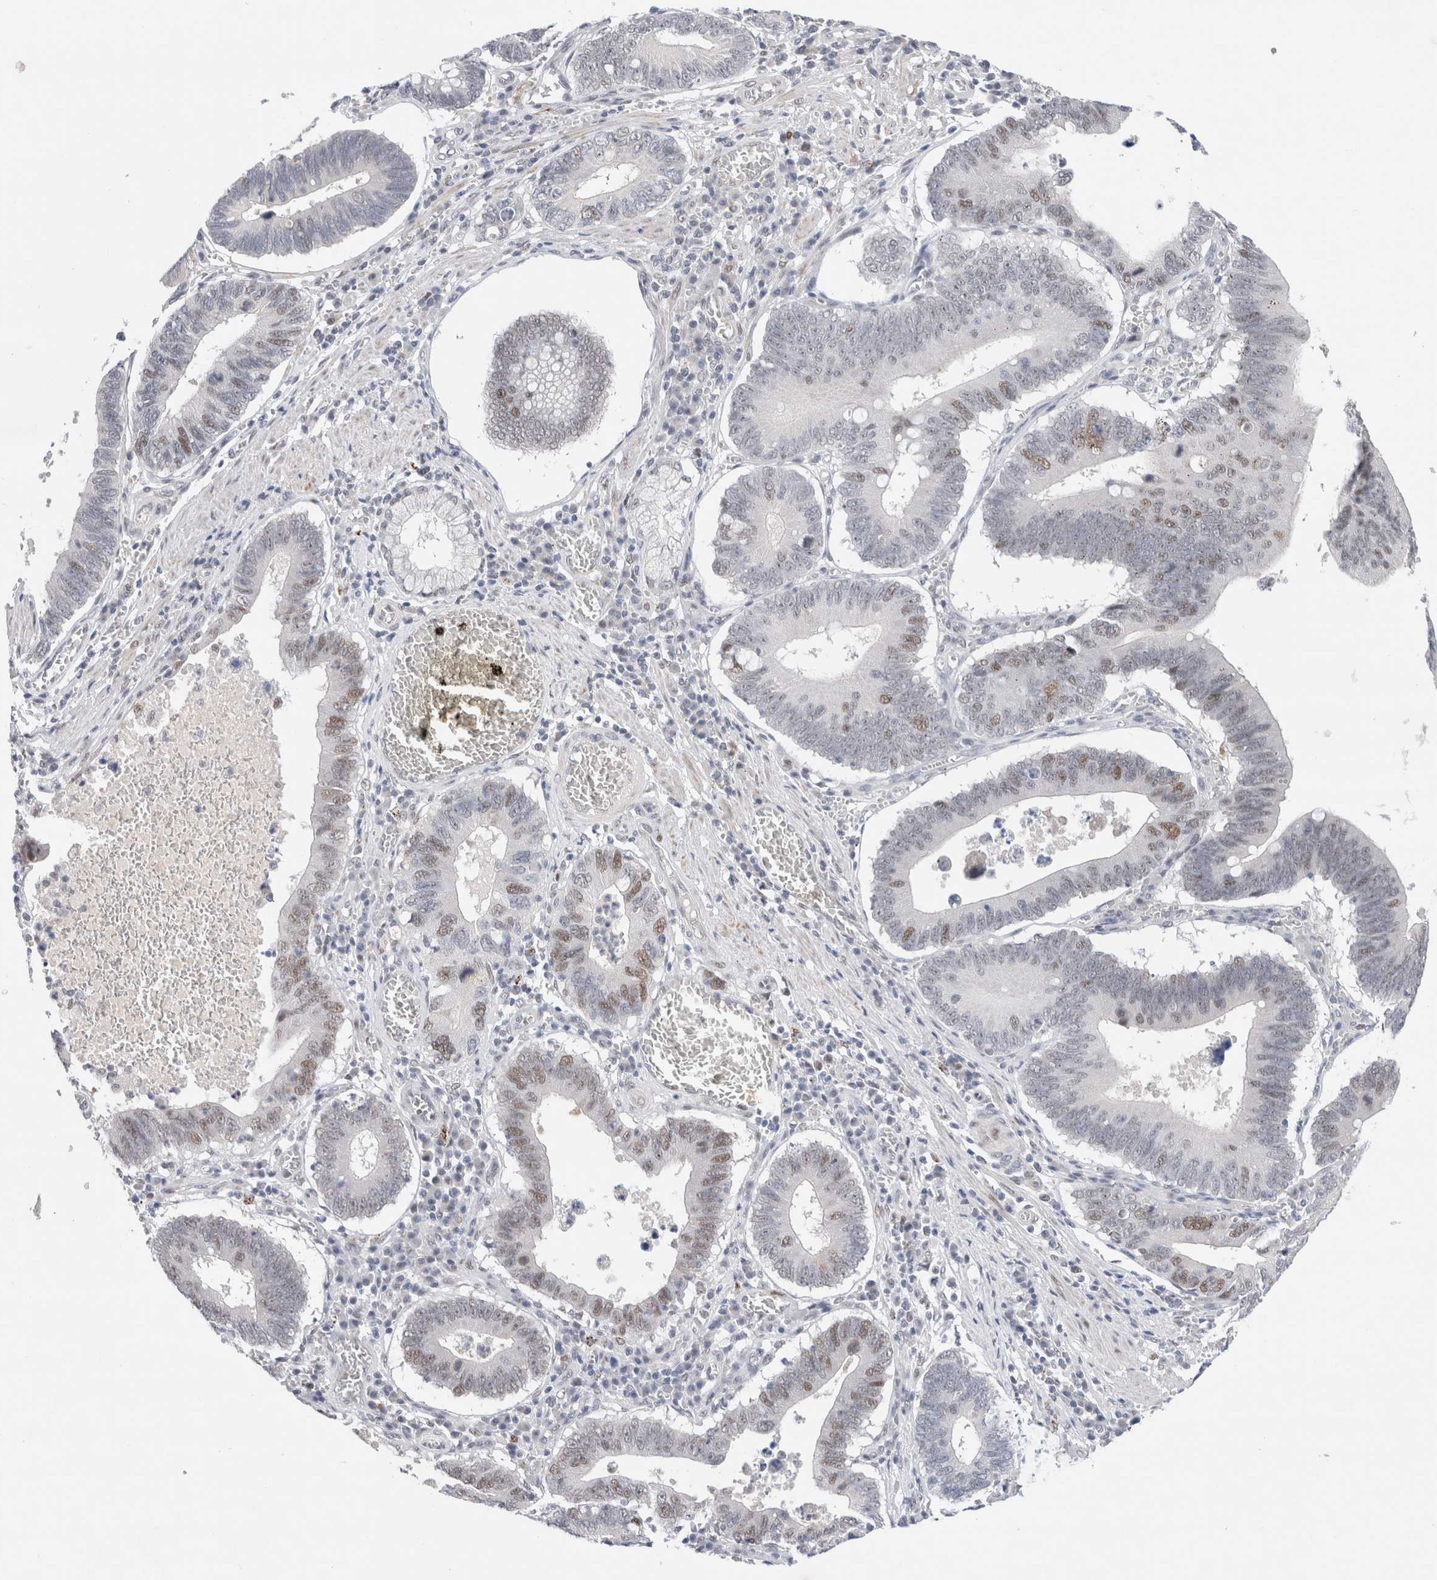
{"staining": {"intensity": "moderate", "quantity": "25%-75%", "location": "nuclear"}, "tissue": "stomach cancer", "cell_type": "Tumor cells", "image_type": "cancer", "snomed": [{"axis": "morphology", "description": "Adenocarcinoma, NOS"}, {"axis": "topography", "description": "Stomach"}, {"axis": "topography", "description": "Gastric cardia"}], "caption": "About 25%-75% of tumor cells in human stomach cancer (adenocarcinoma) reveal moderate nuclear protein staining as visualized by brown immunohistochemical staining.", "gene": "KNL1", "patient": {"sex": "male", "age": 59}}